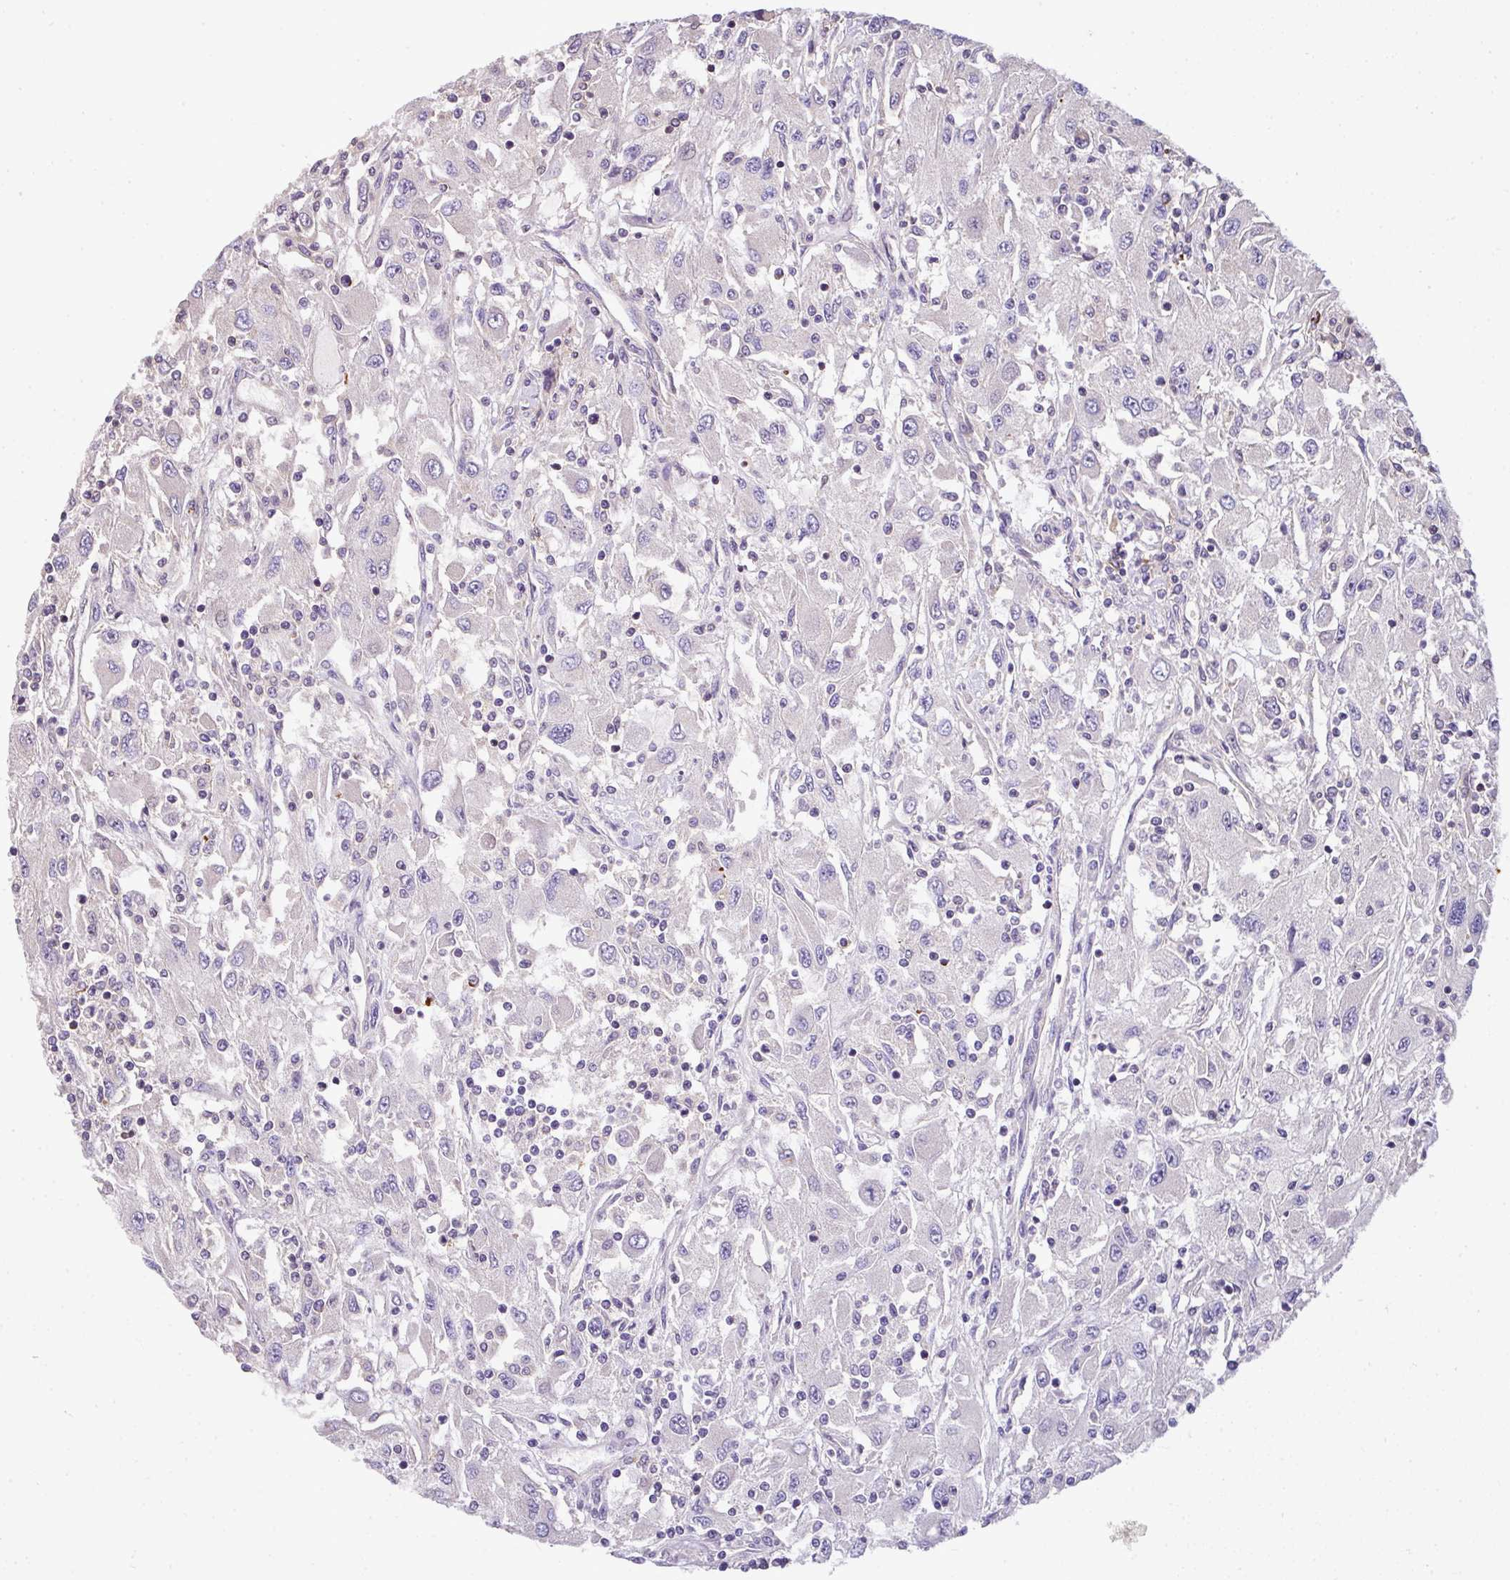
{"staining": {"intensity": "negative", "quantity": "none", "location": "none"}, "tissue": "renal cancer", "cell_type": "Tumor cells", "image_type": "cancer", "snomed": [{"axis": "morphology", "description": "Adenocarcinoma, NOS"}, {"axis": "topography", "description": "Kidney"}], "caption": "This is a photomicrograph of IHC staining of adenocarcinoma (renal), which shows no staining in tumor cells. (Immunohistochemistry, brightfield microscopy, high magnification).", "gene": "CASS4", "patient": {"sex": "female", "age": 67}}